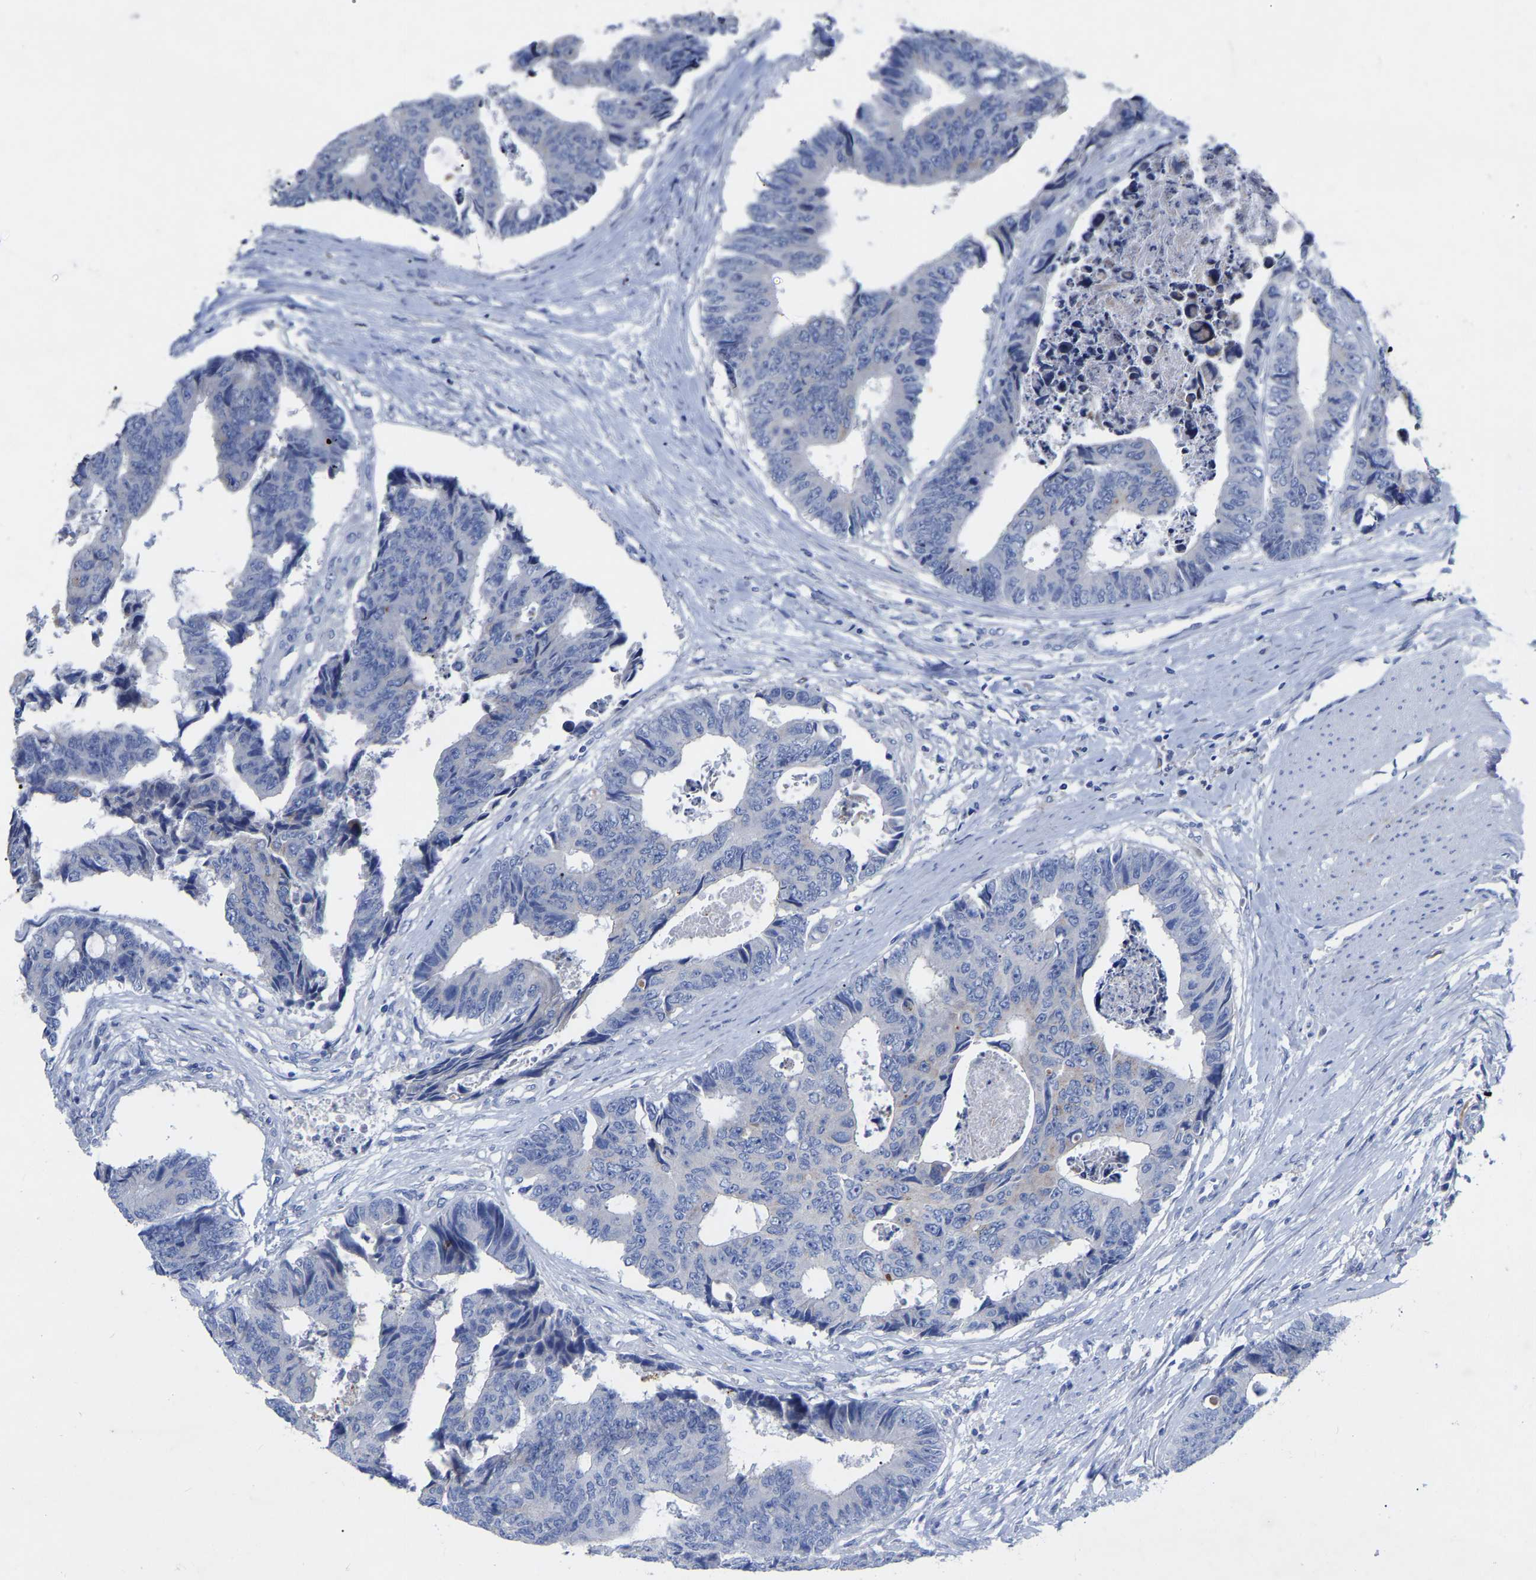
{"staining": {"intensity": "negative", "quantity": "none", "location": "none"}, "tissue": "colorectal cancer", "cell_type": "Tumor cells", "image_type": "cancer", "snomed": [{"axis": "morphology", "description": "Adenocarcinoma, NOS"}, {"axis": "topography", "description": "Rectum"}], "caption": "Tumor cells are negative for brown protein staining in colorectal cancer (adenocarcinoma).", "gene": "STRIP2", "patient": {"sex": "male", "age": 84}}